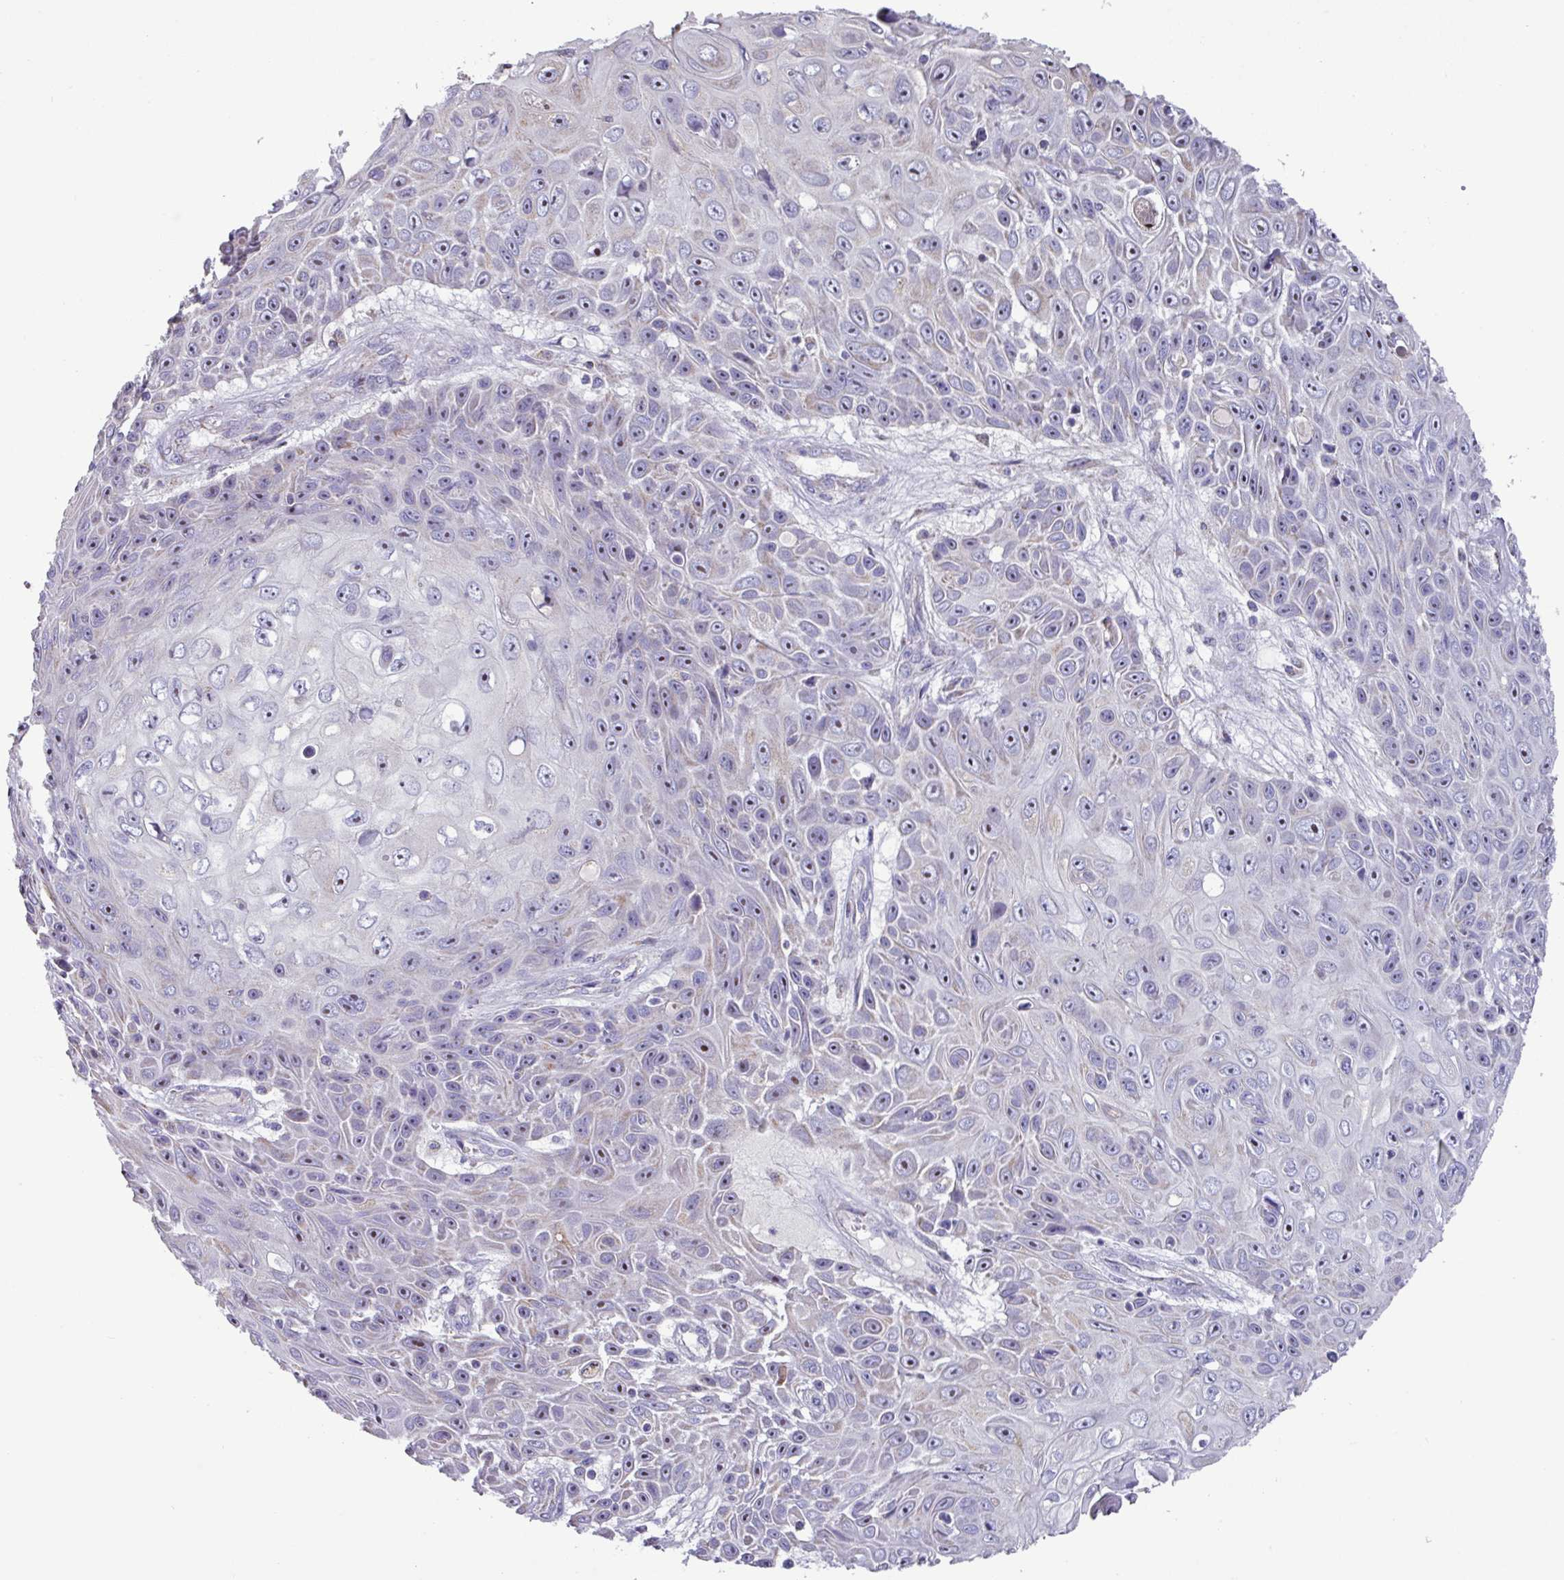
{"staining": {"intensity": "negative", "quantity": "none", "location": "none"}, "tissue": "skin cancer", "cell_type": "Tumor cells", "image_type": "cancer", "snomed": [{"axis": "morphology", "description": "Squamous cell carcinoma, NOS"}, {"axis": "topography", "description": "Skin"}], "caption": "DAB immunohistochemical staining of skin cancer (squamous cell carcinoma) demonstrates no significant expression in tumor cells.", "gene": "MT-ND4", "patient": {"sex": "male", "age": 82}}